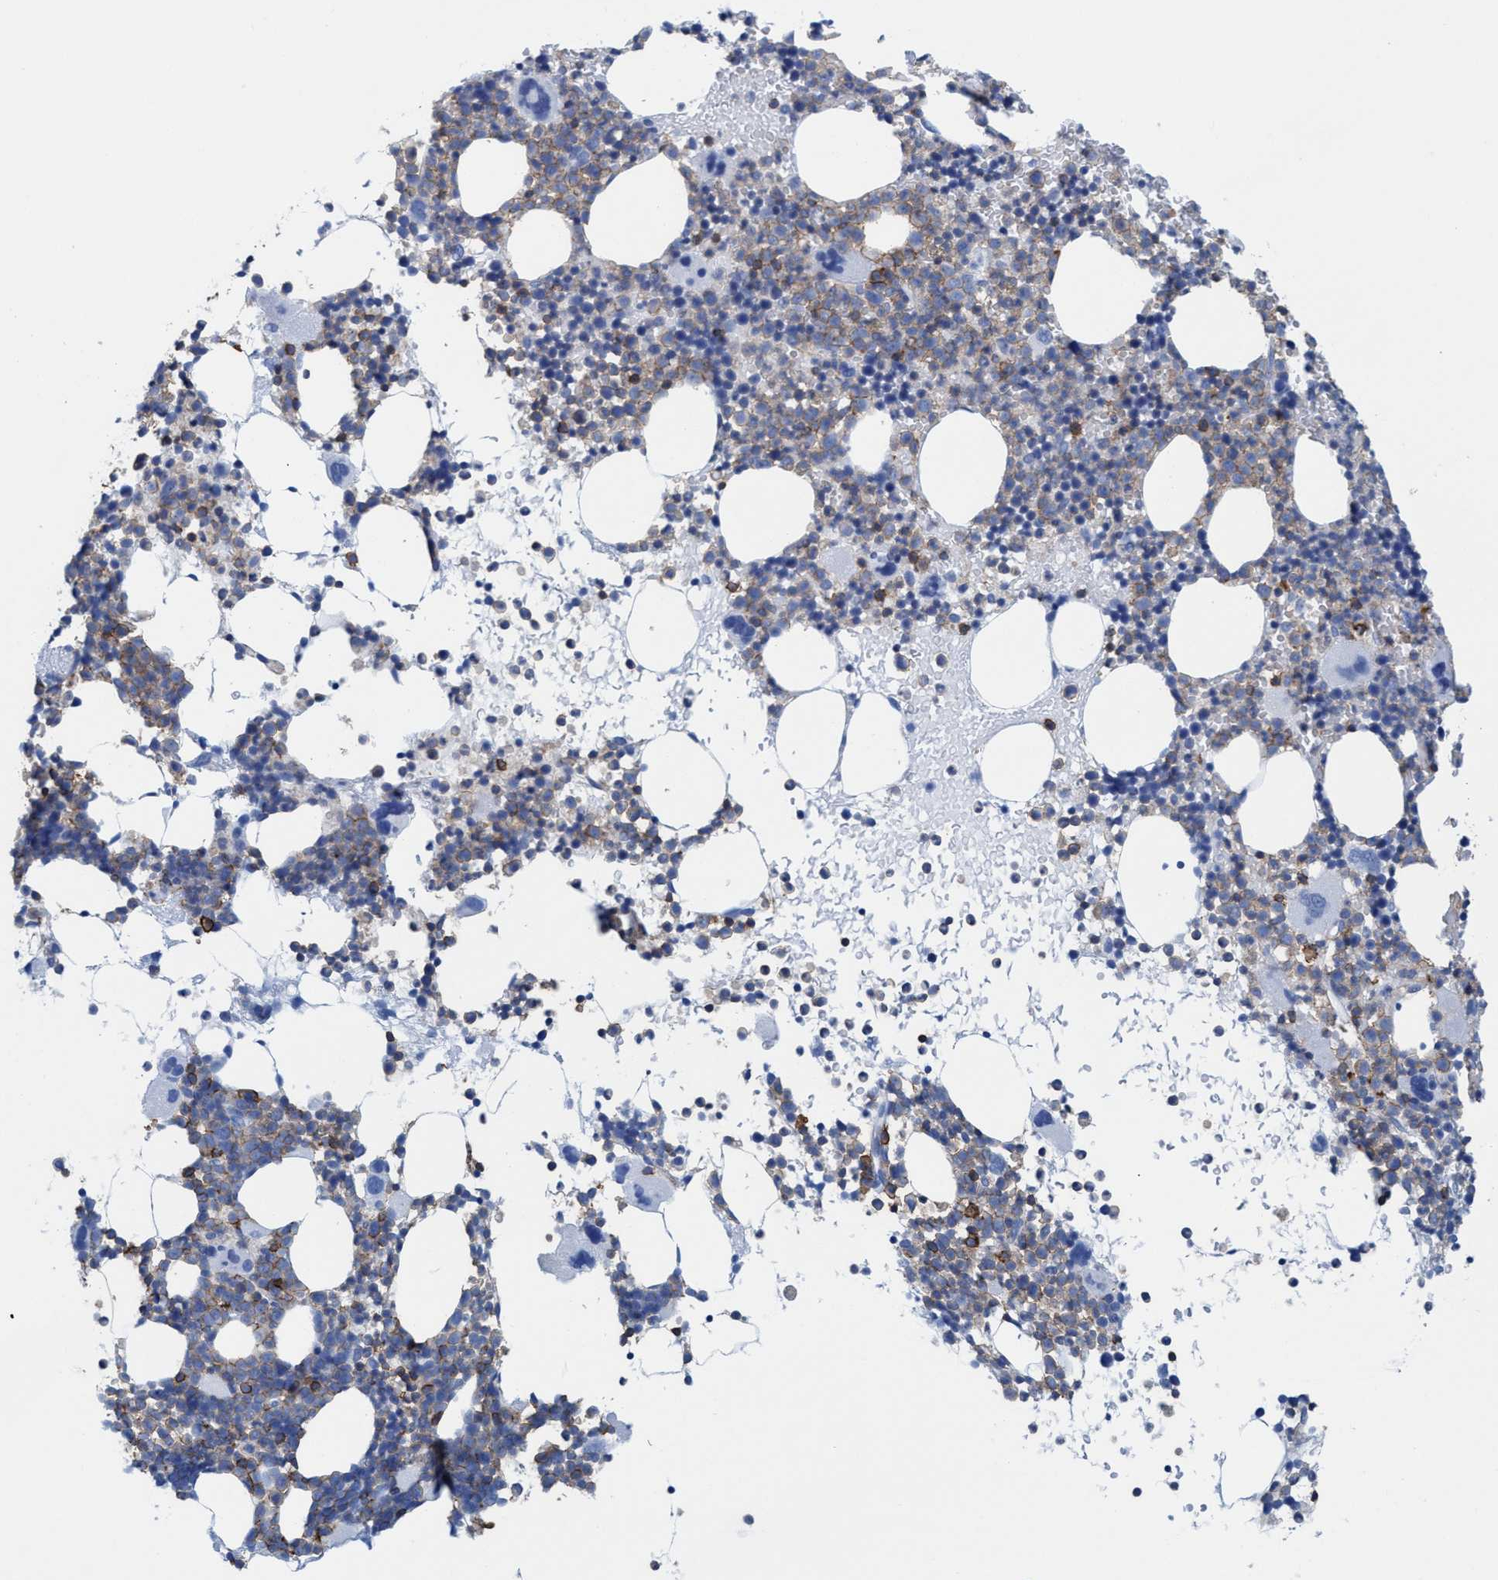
{"staining": {"intensity": "moderate", "quantity": "<25%", "location": "cytoplasmic/membranous"}, "tissue": "bone marrow", "cell_type": "Hematopoietic cells", "image_type": "normal", "snomed": [{"axis": "morphology", "description": "Normal tissue, NOS"}, {"axis": "morphology", "description": "Inflammation, NOS"}, {"axis": "topography", "description": "Bone marrow"}], "caption": "High-magnification brightfield microscopy of benign bone marrow stained with DAB (brown) and counterstained with hematoxylin (blue). hematopoietic cells exhibit moderate cytoplasmic/membranous positivity is present in approximately<25% of cells. The protein is shown in brown color, while the nuclei are stained blue.", "gene": "EZR", "patient": {"sex": "male", "age": 78}}